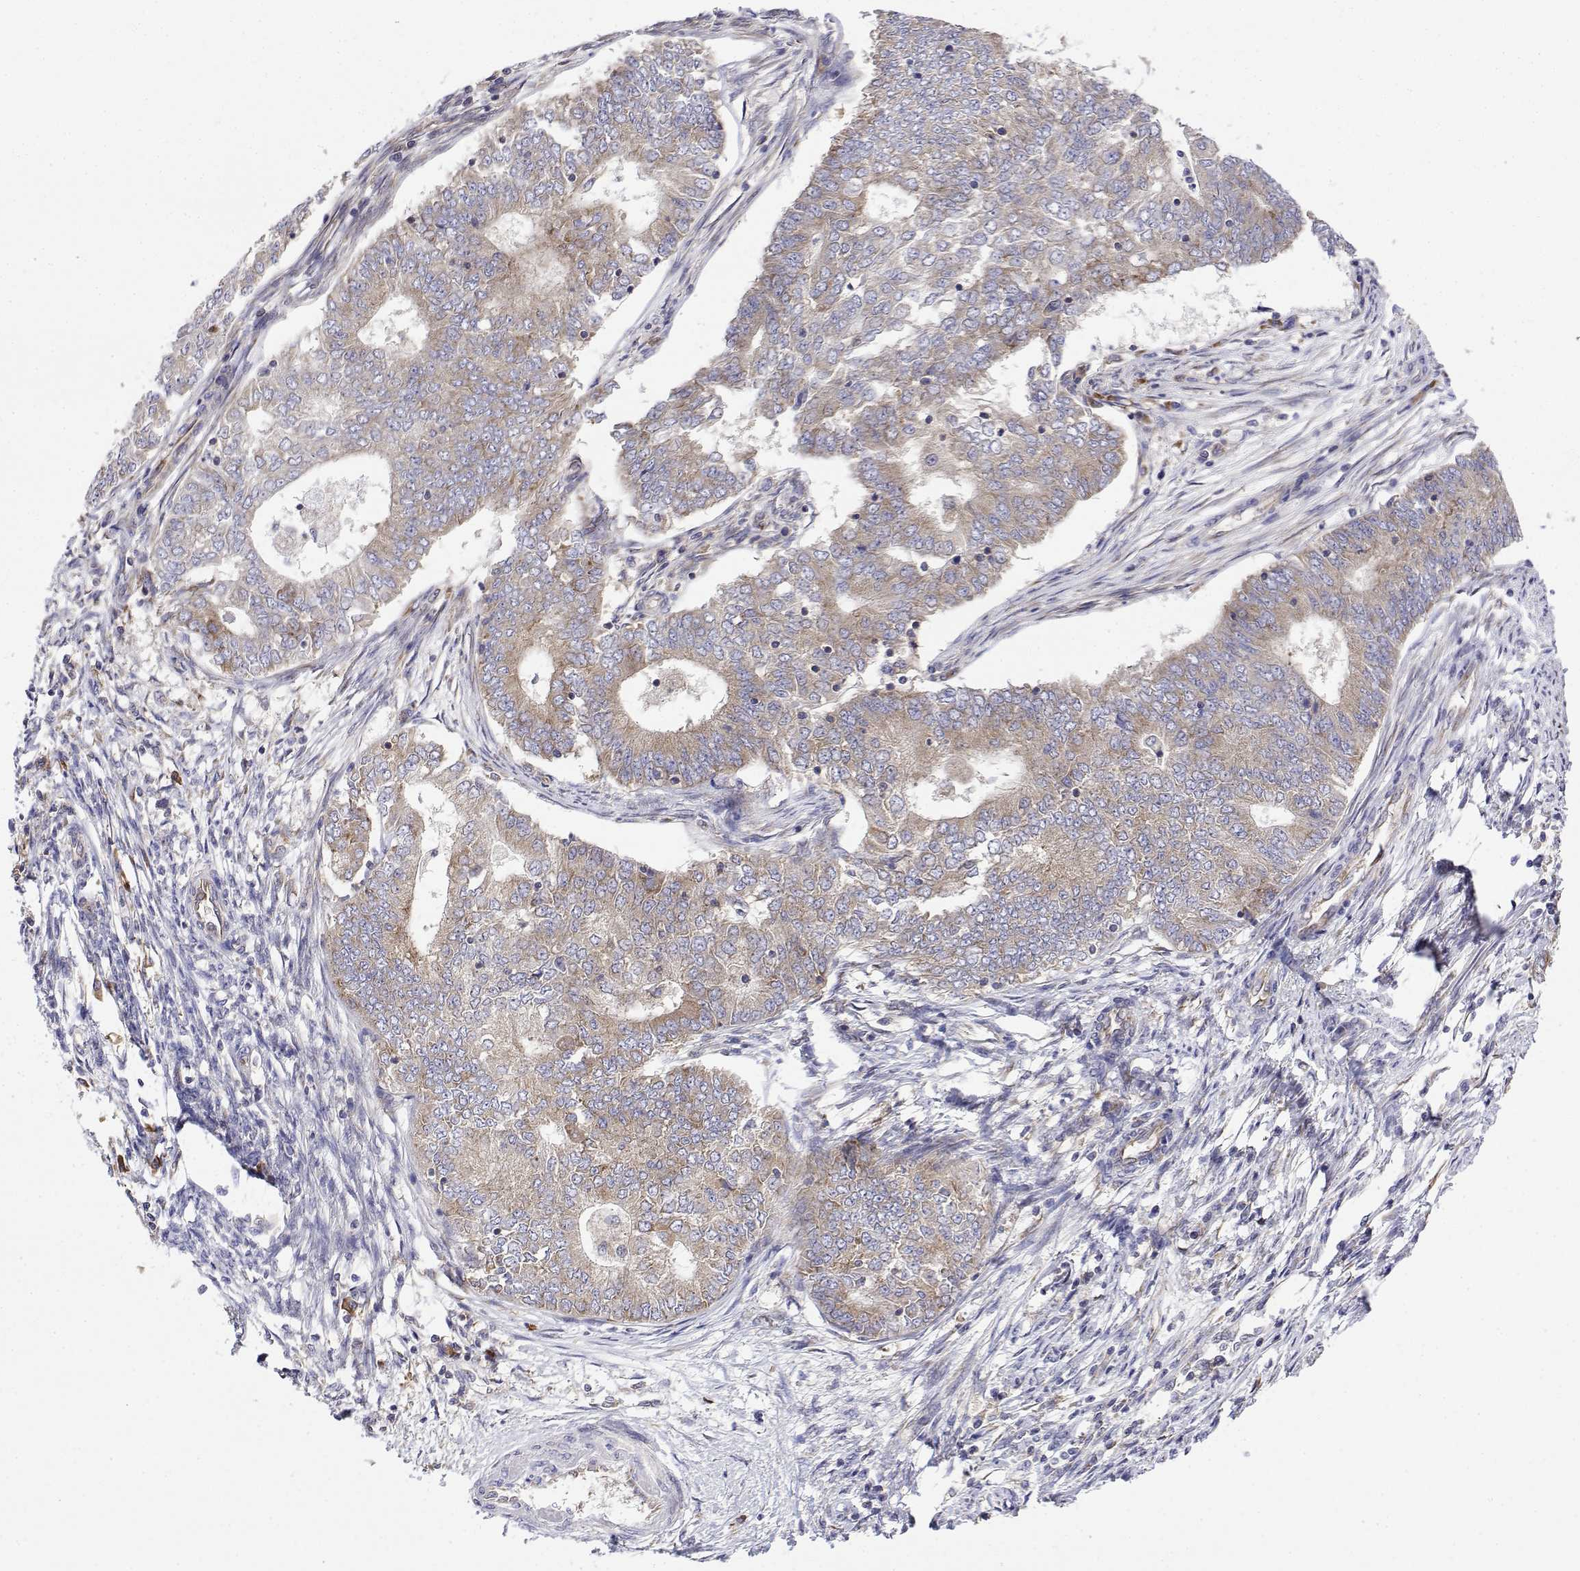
{"staining": {"intensity": "weak", "quantity": ">75%", "location": "cytoplasmic/membranous"}, "tissue": "endometrial cancer", "cell_type": "Tumor cells", "image_type": "cancer", "snomed": [{"axis": "morphology", "description": "Adenocarcinoma, NOS"}, {"axis": "topography", "description": "Endometrium"}], "caption": "Protein staining demonstrates weak cytoplasmic/membranous staining in about >75% of tumor cells in endometrial adenocarcinoma. (brown staining indicates protein expression, while blue staining denotes nuclei).", "gene": "EEF1G", "patient": {"sex": "female", "age": 62}}